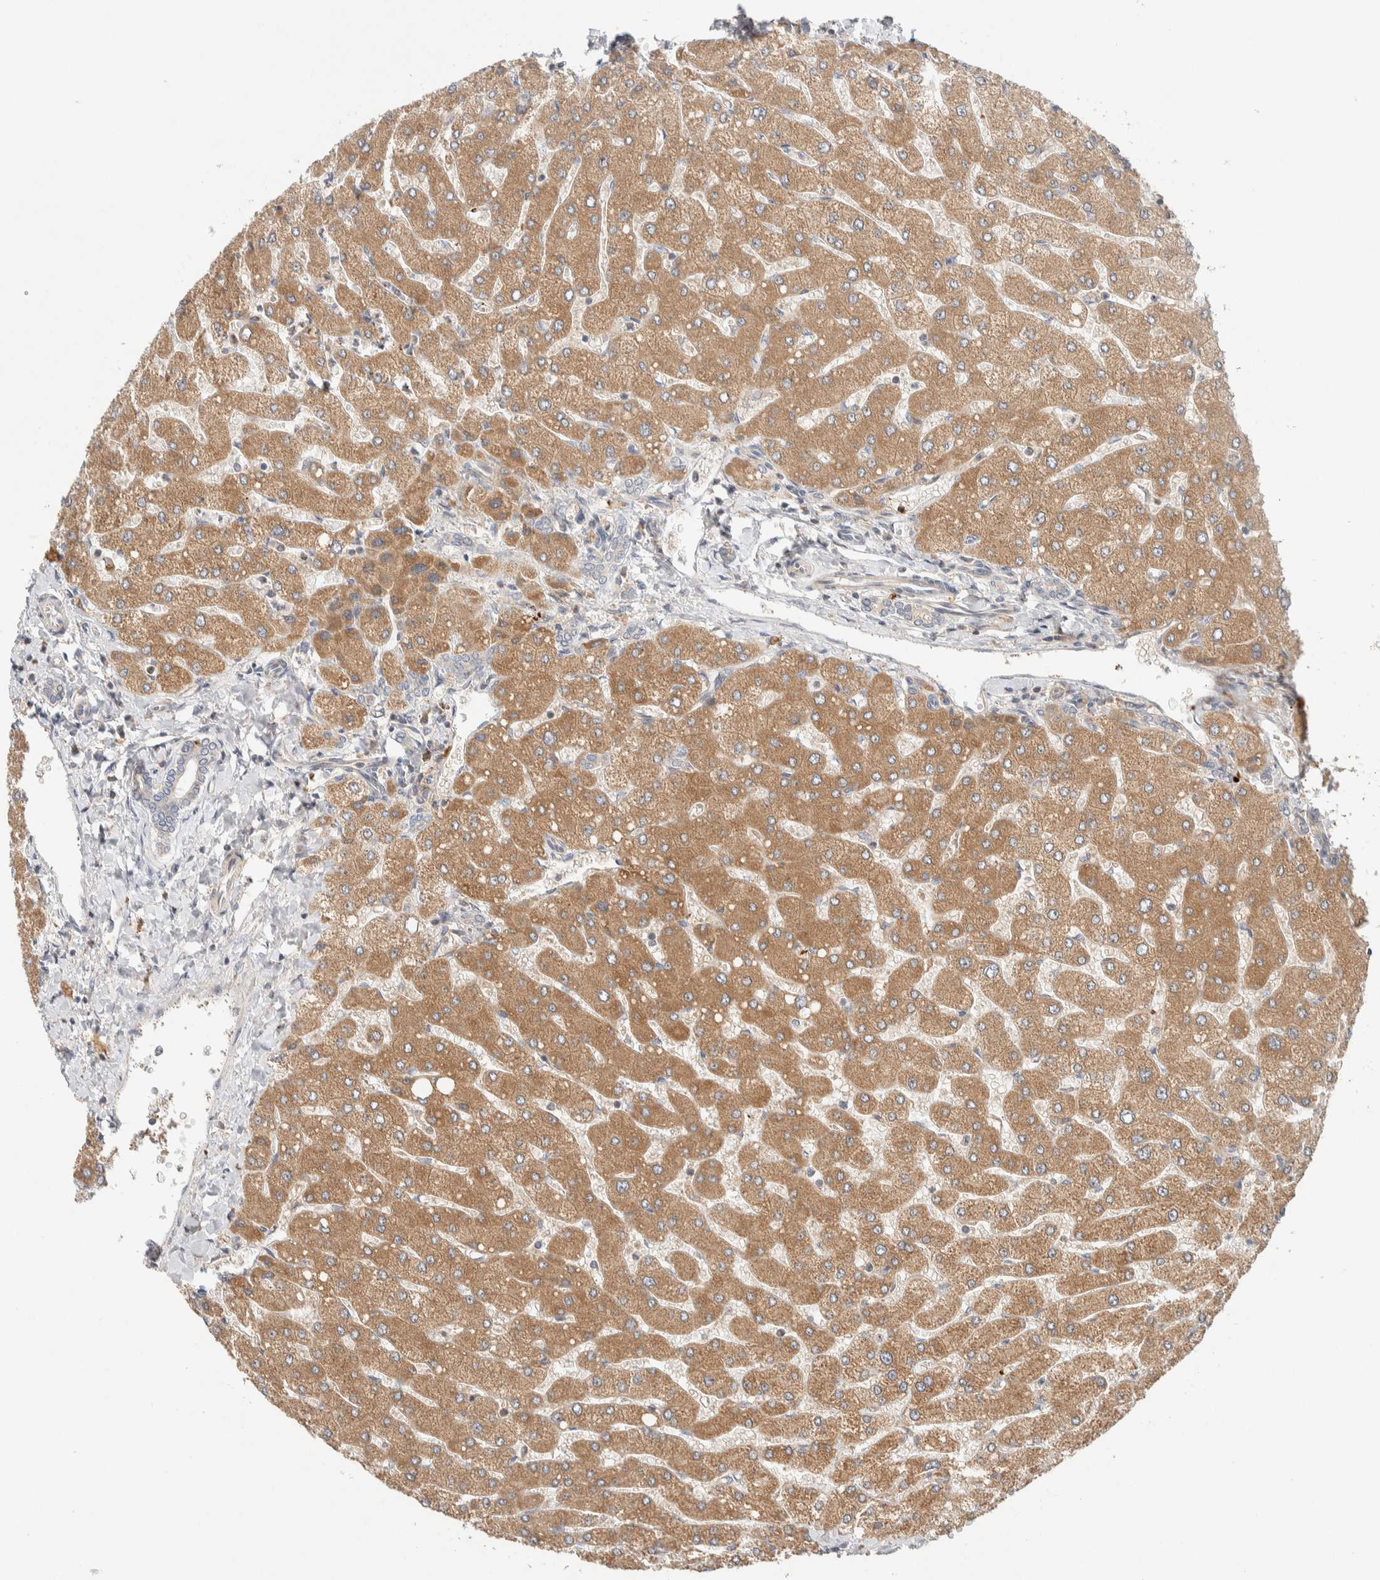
{"staining": {"intensity": "negative", "quantity": "none", "location": "none"}, "tissue": "liver", "cell_type": "Cholangiocytes", "image_type": "normal", "snomed": [{"axis": "morphology", "description": "Normal tissue, NOS"}, {"axis": "topography", "description": "Liver"}], "caption": "High power microscopy micrograph of an immunohistochemistry (IHC) image of normal liver, revealing no significant expression in cholangiocytes. The staining was performed using DAB to visualize the protein expression in brown, while the nuclei were stained in blue with hematoxylin (Magnification: 20x).", "gene": "KIF9", "patient": {"sex": "male", "age": 55}}